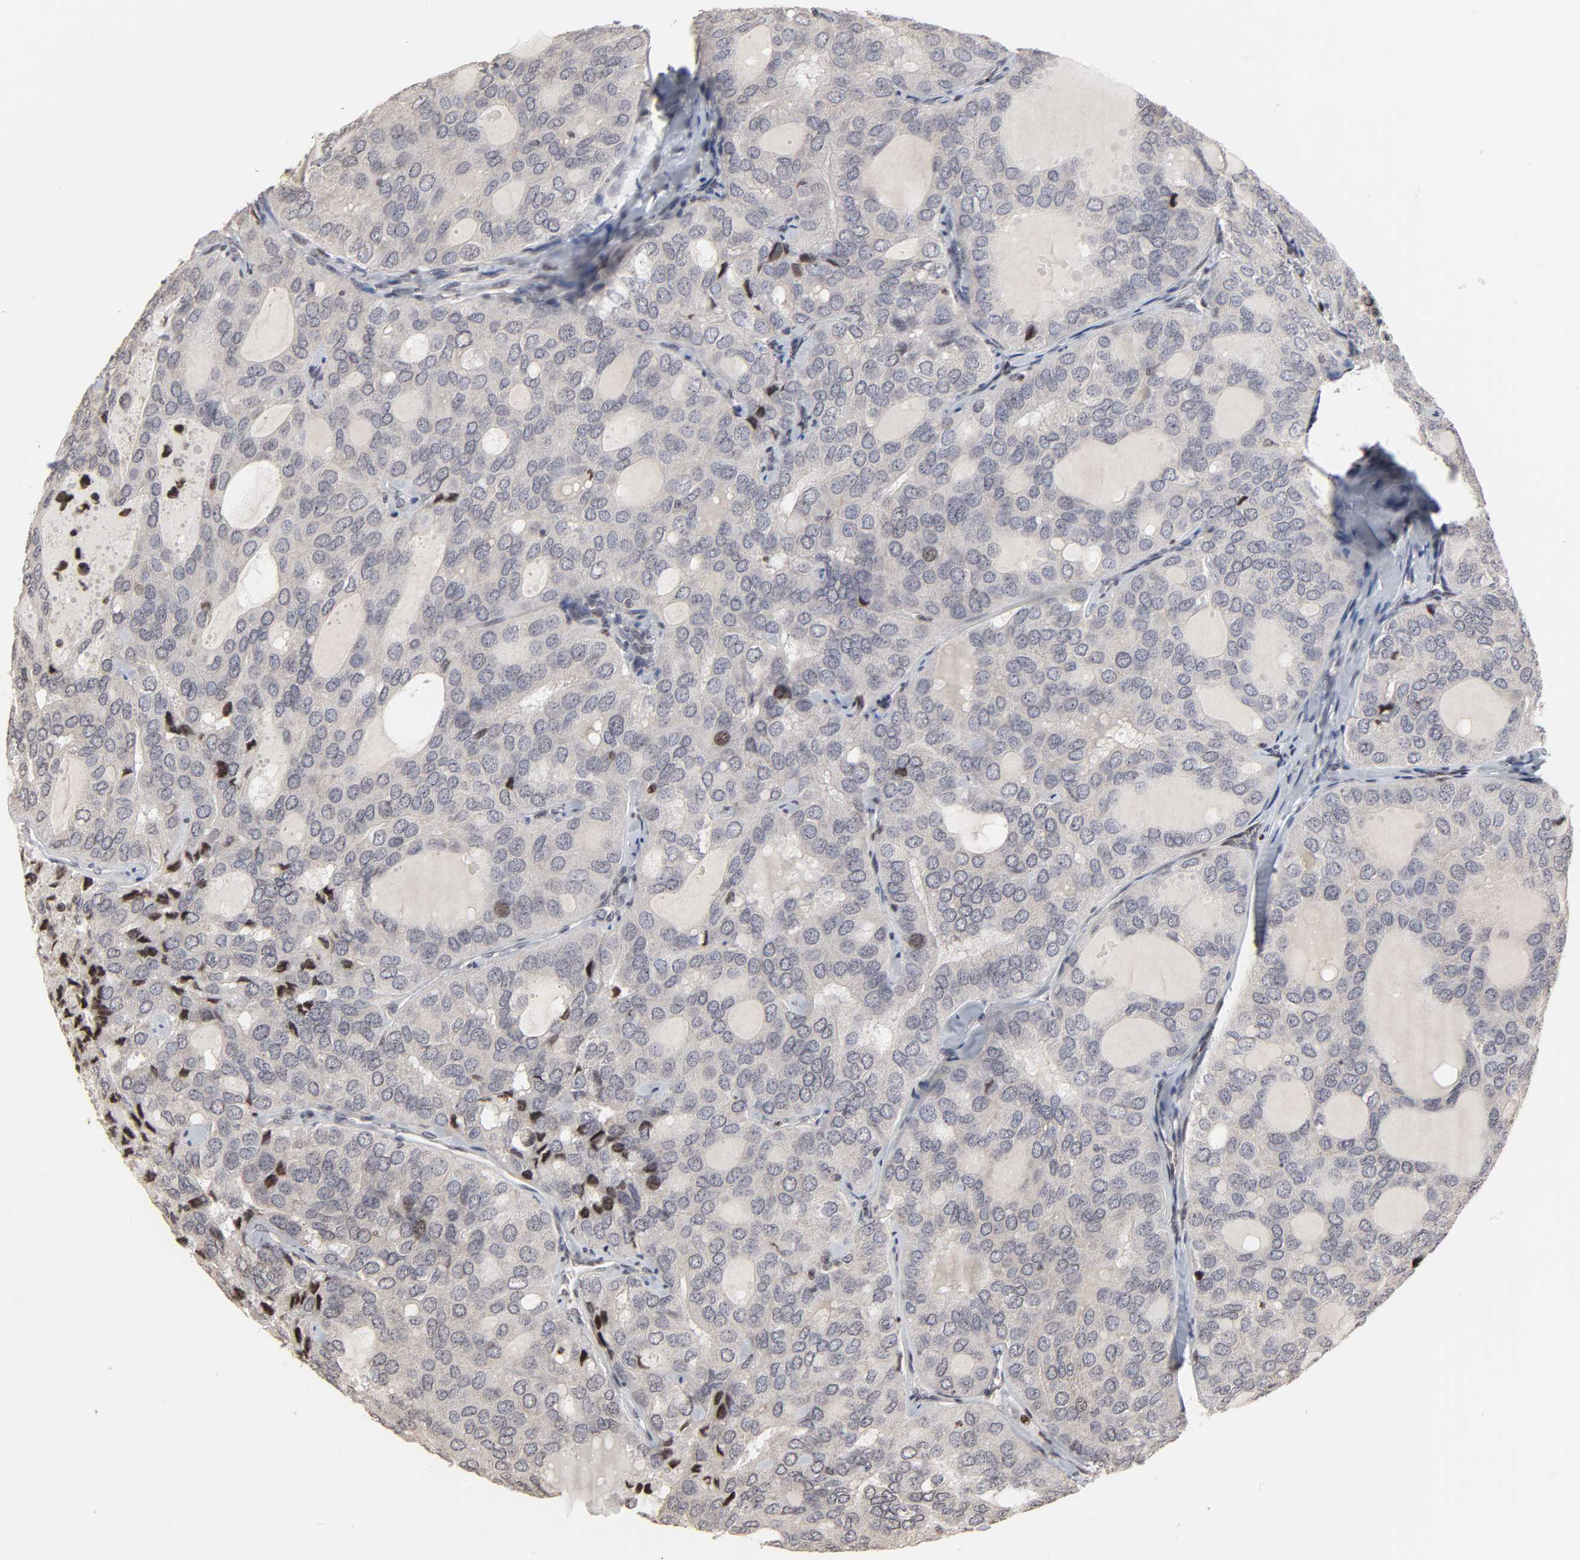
{"staining": {"intensity": "negative", "quantity": "none", "location": "none"}, "tissue": "thyroid cancer", "cell_type": "Tumor cells", "image_type": "cancer", "snomed": [{"axis": "morphology", "description": "Follicular adenoma carcinoma, NOS"}, {"axis": "topography", "description": "Thyroid gland"}], "caption": "Tumor cells are negative for brown protein staining in thyroid cancer.", "gene": "ZNF473", "patient": {"sex": "male", "age": 75}}